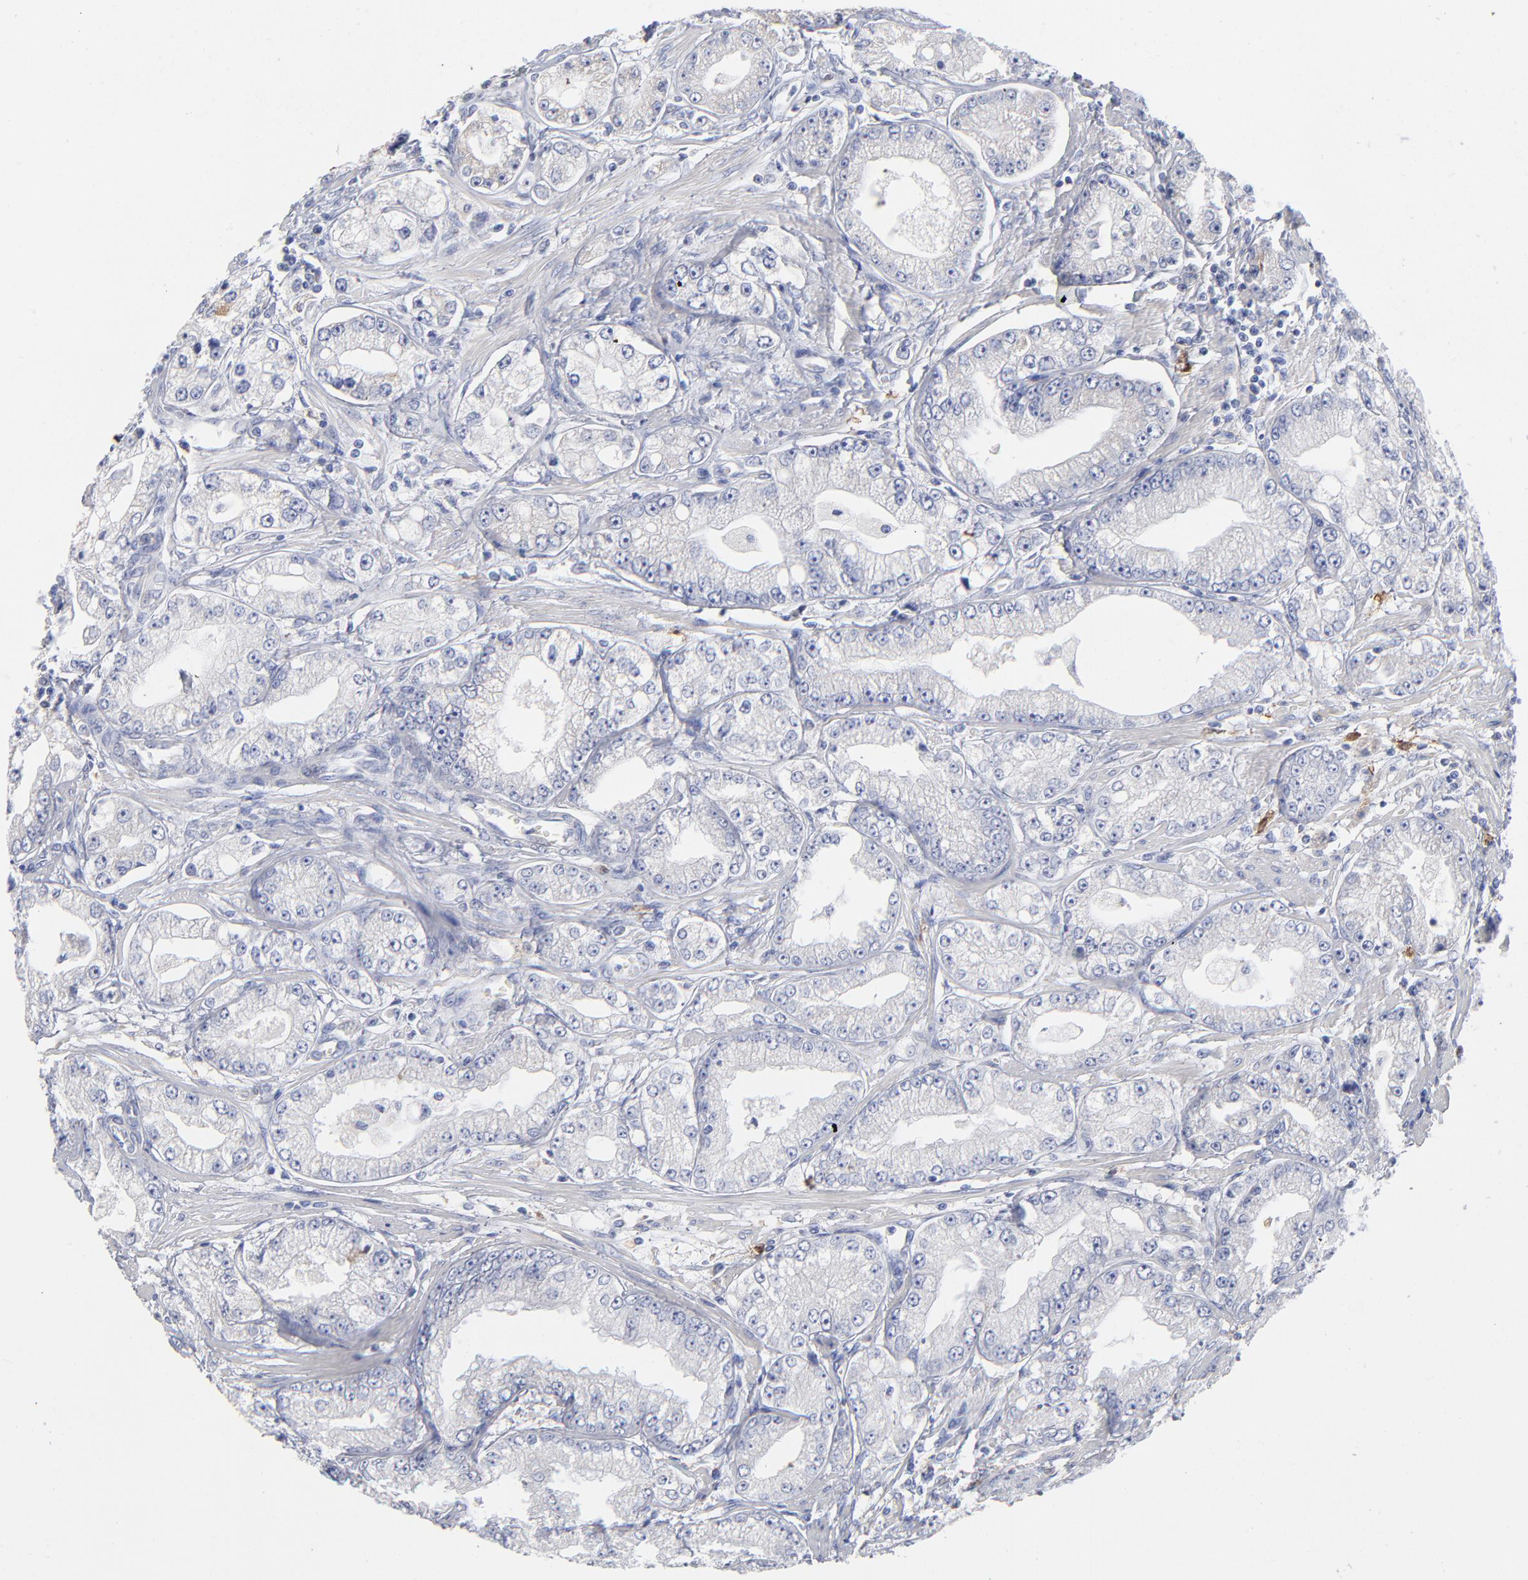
{"staining": {"intensity": "negative", "quantity": "none", "location": "none"}, "tissue": "prostate cancer", "cell_type": "Tumor cells", "image_type": "cancer", "snomed": [{"axis": "morphology", "description": "Adenocarcinoma, Medium grade"}, {"axis": "topography", "description": "Prostate"}], "caption": "The immunohistochemistry (IHC) image has no significant expression in tumor cells of prostate cancer (adenocarcinoma (medium-grade)) tissue.", "gene": "PTP4A1", "patient": {"sex": "male", "age": 72}}